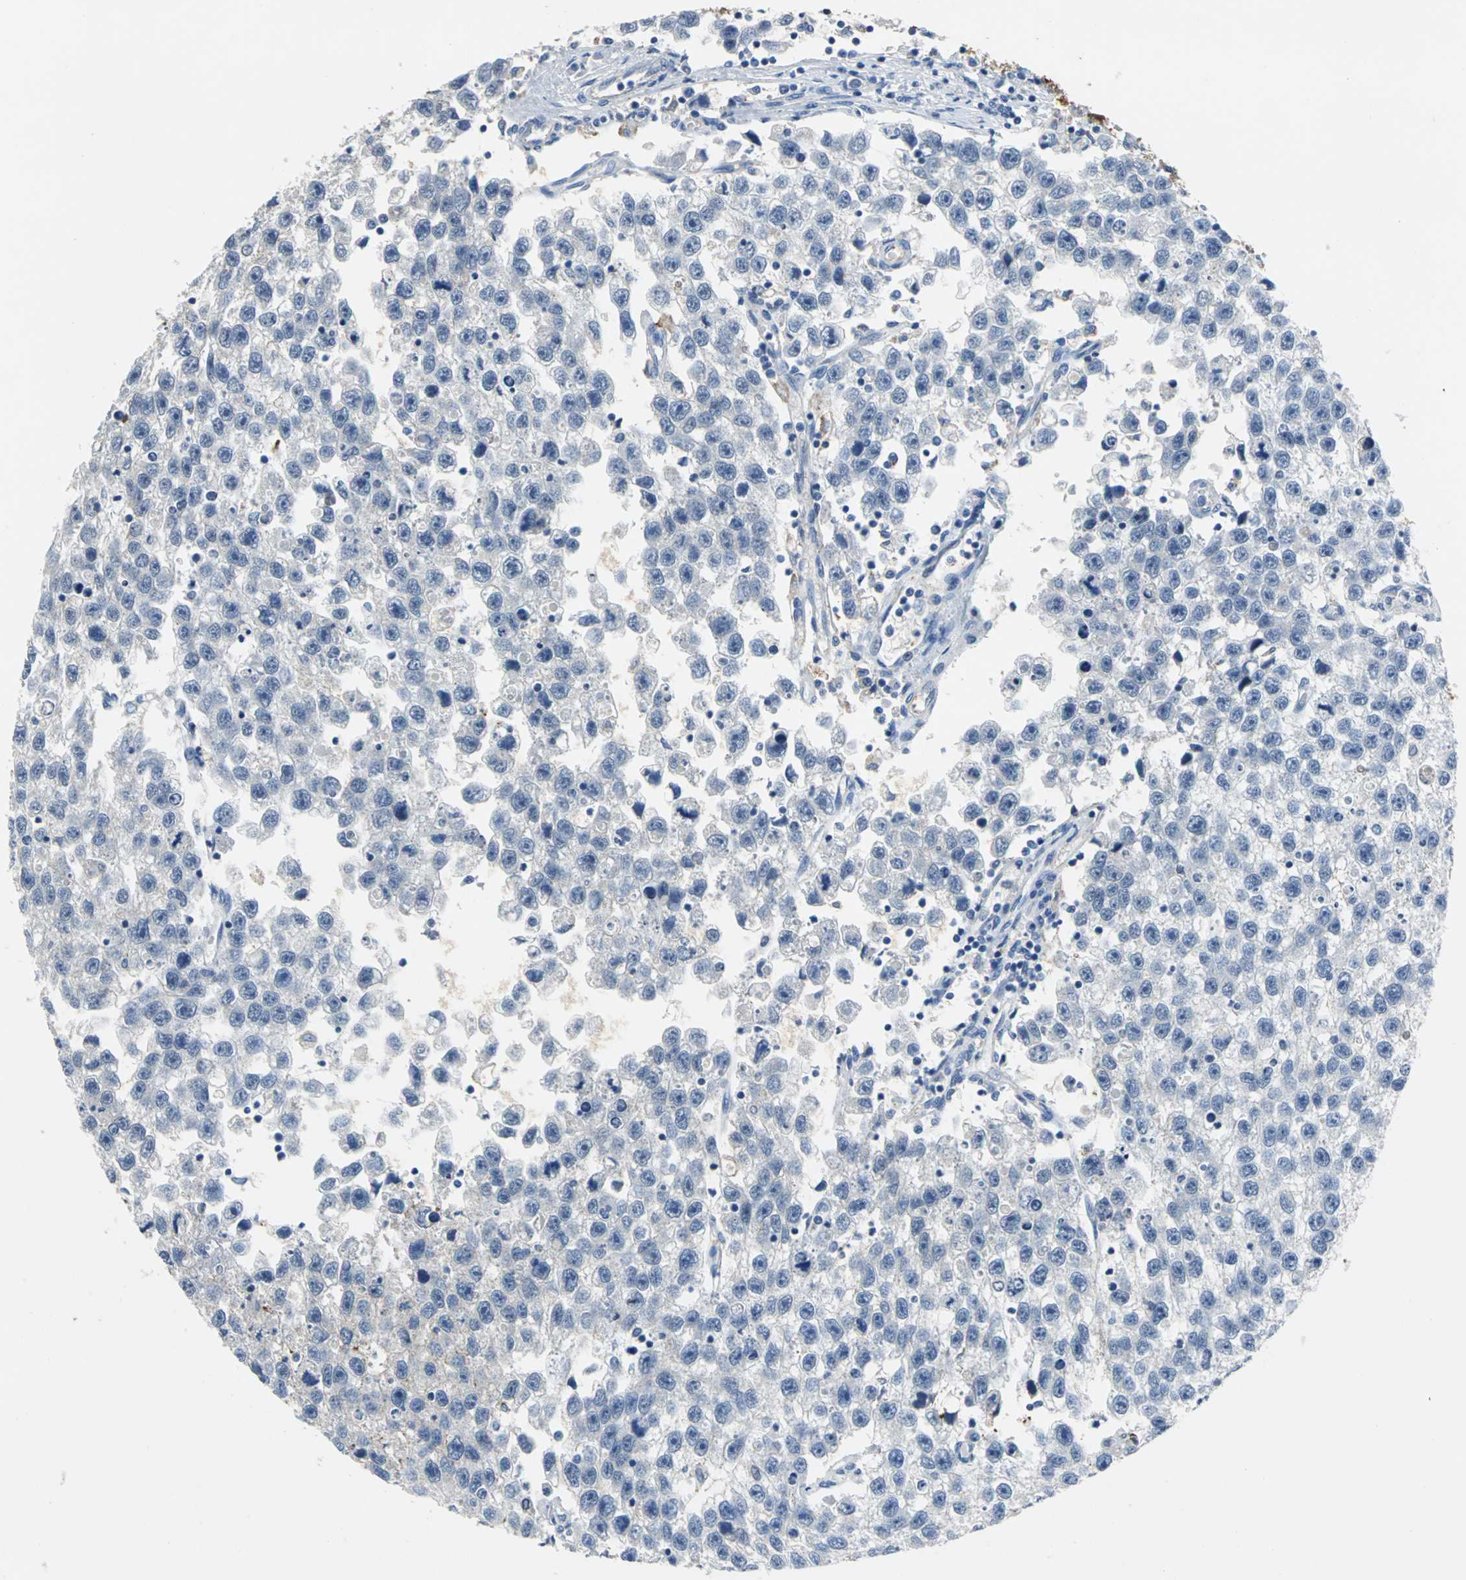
{"staining": {"intensity": "negative", "quantity": "none", "location": "none"}, "tissue": "testis cancer", "cell_type": "Tumor cells", "image_type": "cancer", "snomed": [{"axis": "morphology", "description": "Seminoma, NOS"}, {"axis": "topography", "description": "Testis"}], "caption": "There is no significant positivity in tumor cells of seminoma (testis). (Immunohistochemistry, brightfield microscopy, high magnification).", "gene": "GYG2", "patient": {"sex": "male", "age": 33}}